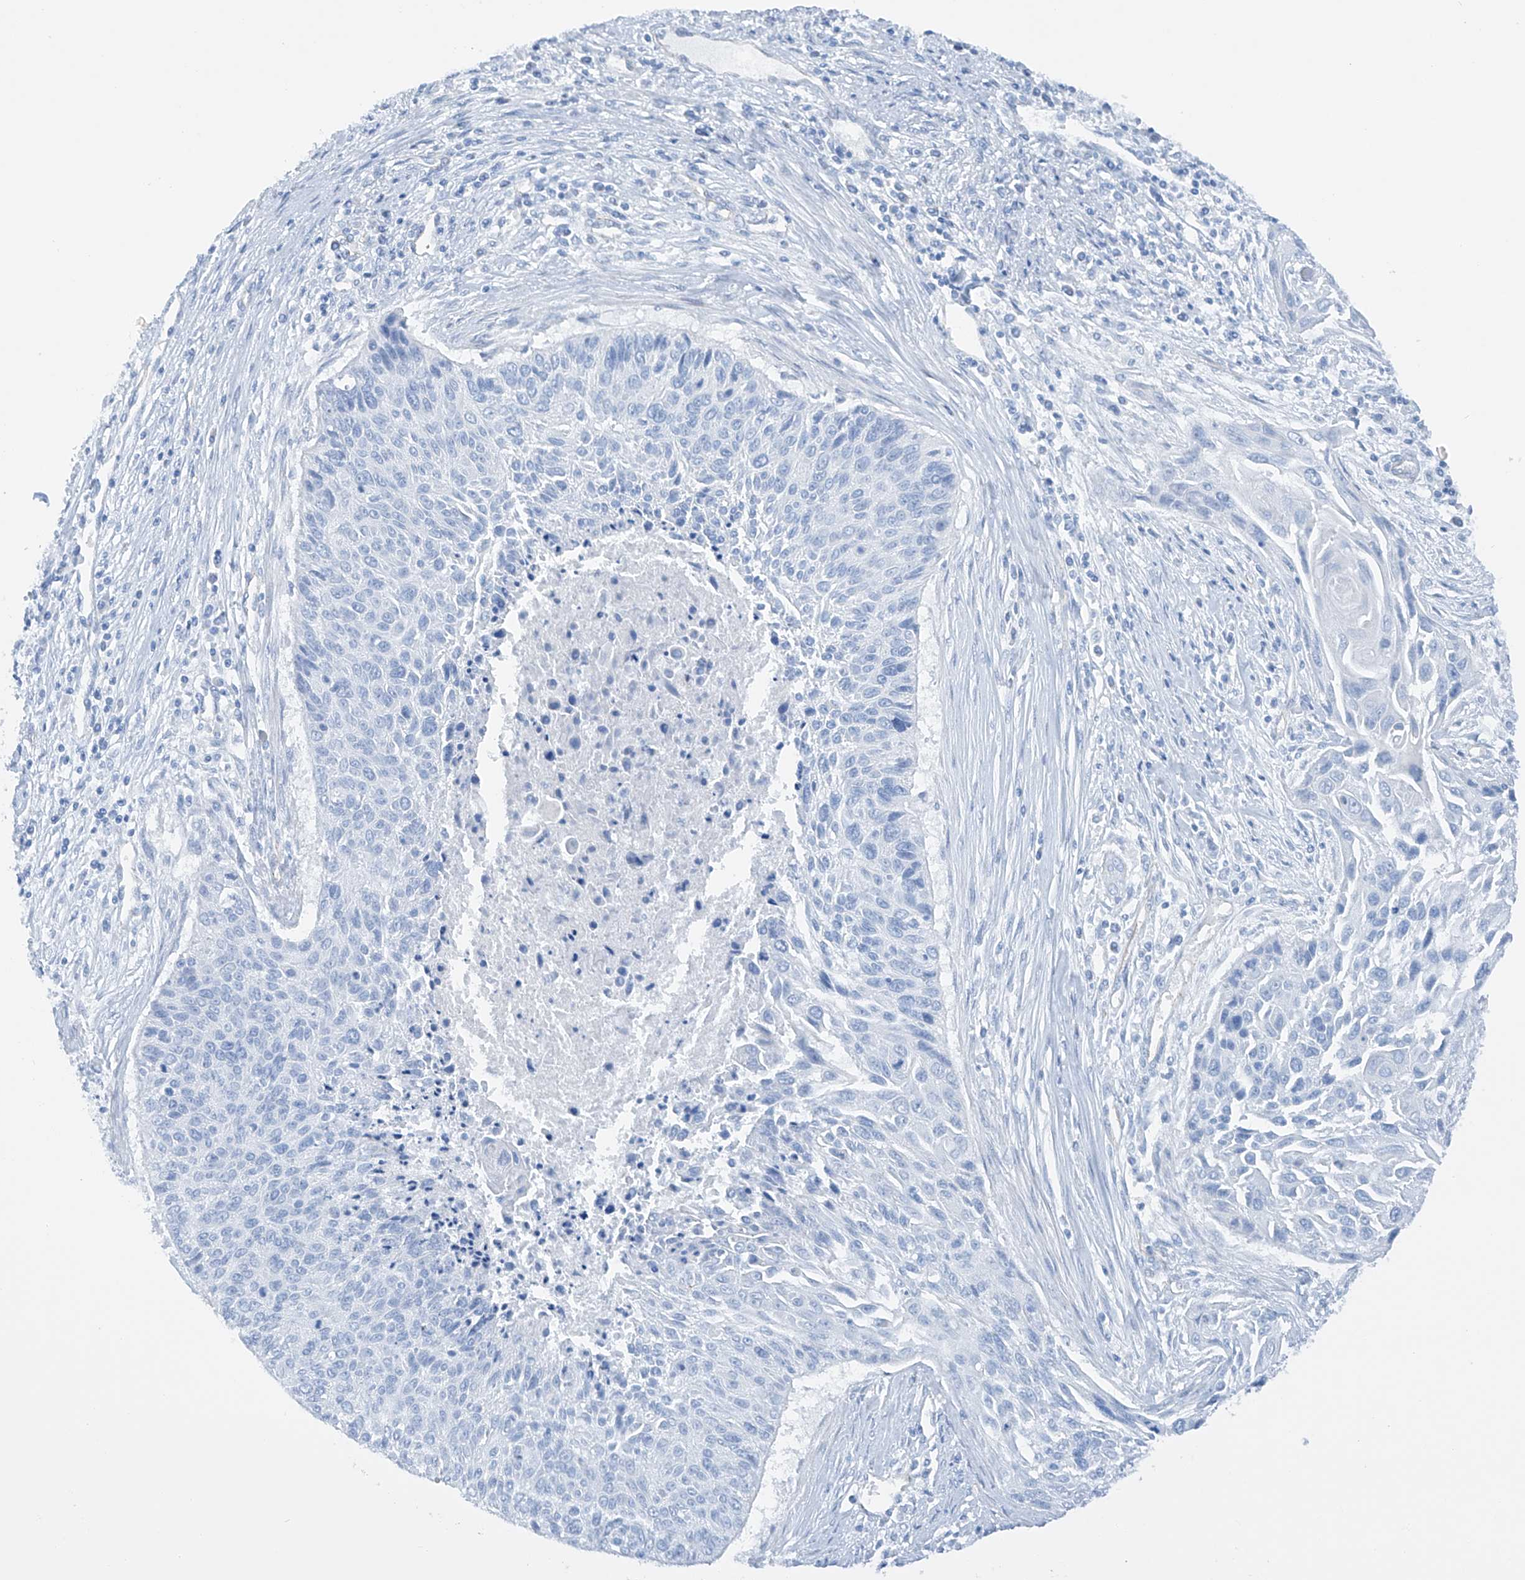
{"staining": {"intensity": "negative", "quantity": "none", "location": "none"}, "tissue": "cervical cancer", "cell_type": "Tumor cells", "image_type": "cancer", "snomed": [{"axis": "morphology", "description": "Squamous cell carcinoma, NOS"}, {"axis": "topography", "description": "Cervix"}], "caption": "Tumor cells show no significant protein staining in cervical cancer (squamous cell carcinoma).", "gene": "MAGI1", "patient": {"sex": "female", "age": 55}}